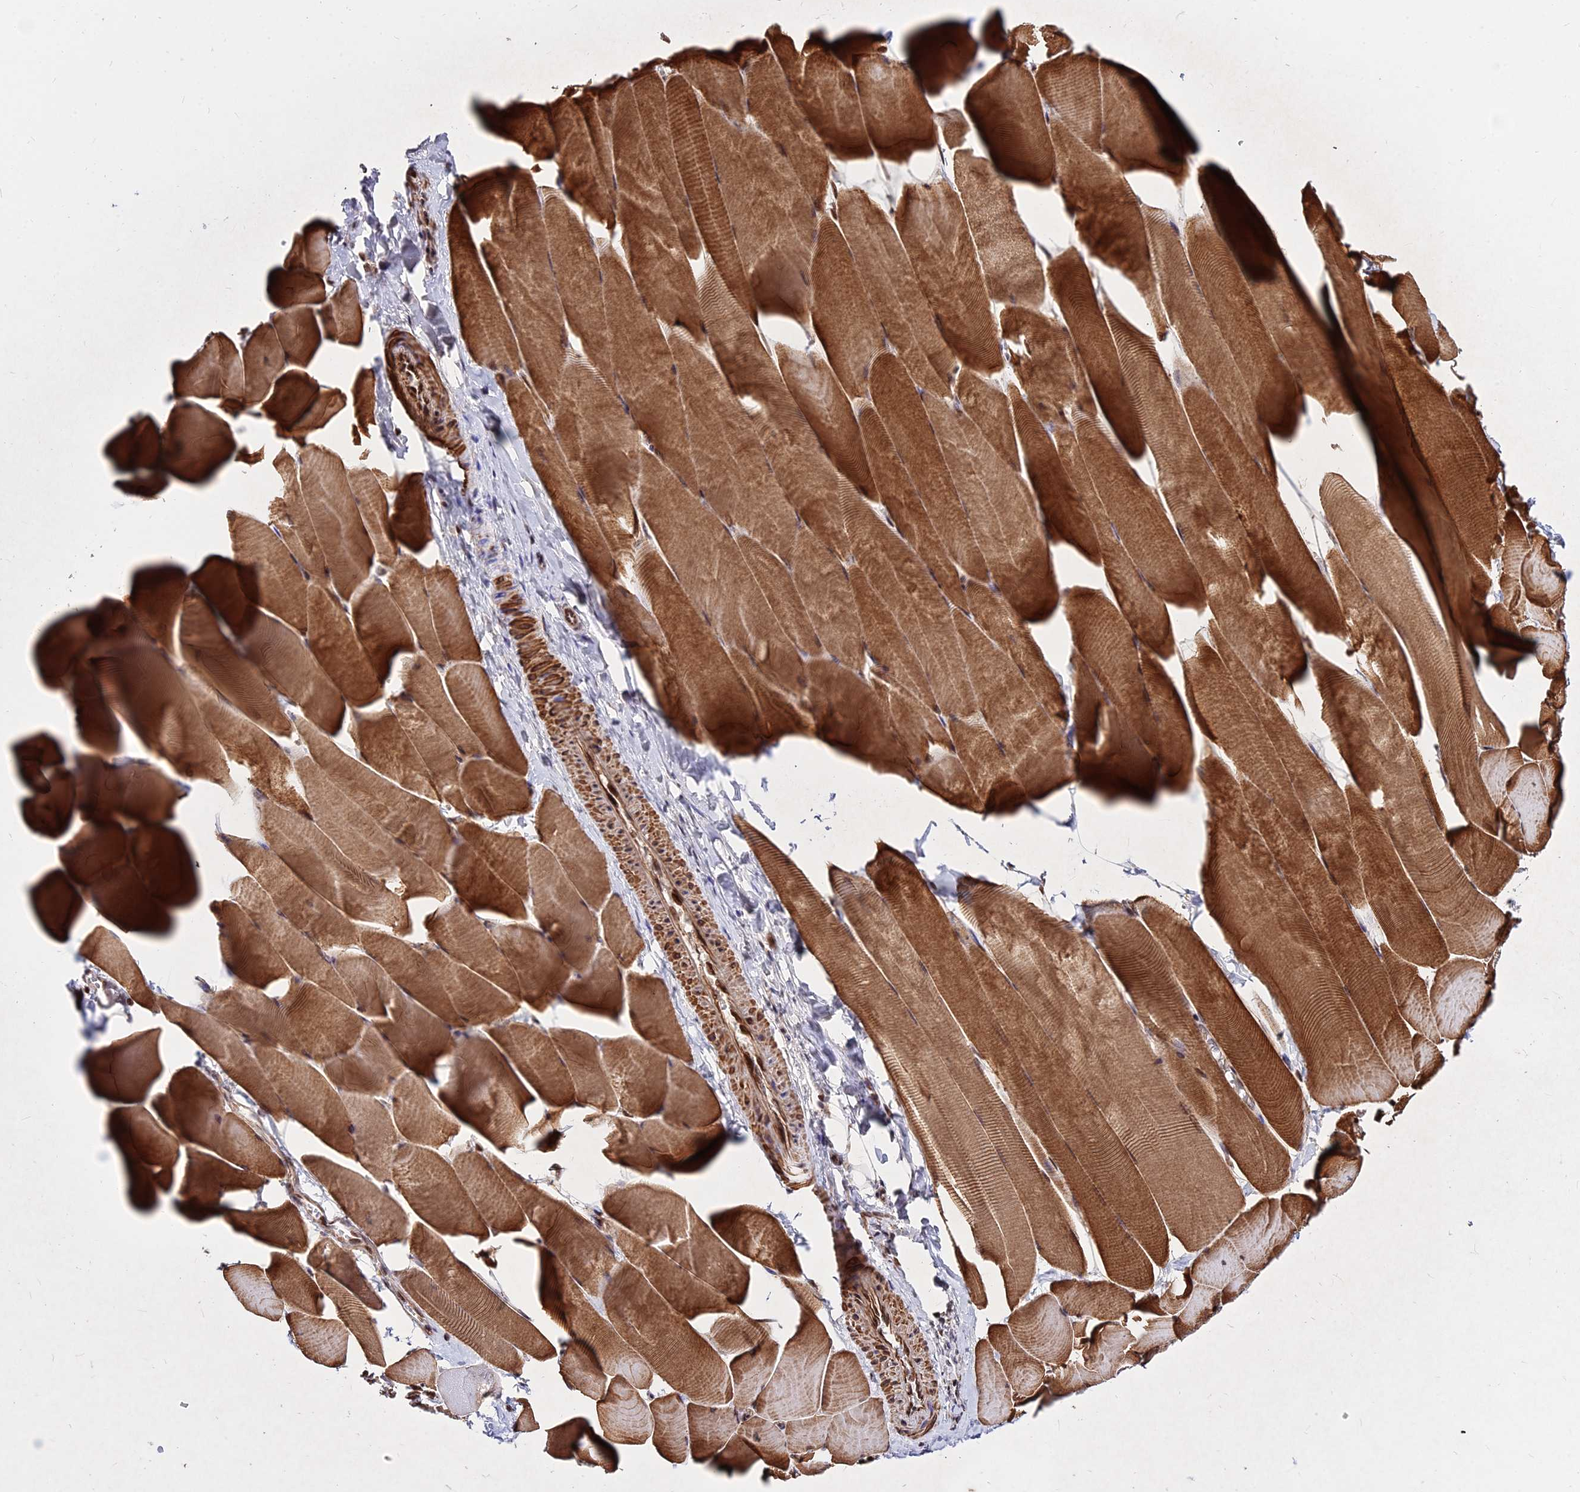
{"staining": {"intensity": "moderate", "quantity": ">75%", "location": "cytoplasmic/membranous"}, "tissue": "skeletal muscle", "cell_type": "Myocytes", "image_type": "normal", "snomed": [{"axis": "morphology", "description": "Normal tissue, NOS"}, {"axis": "topography", "description": "Skeletal muscle"}], "caption": "This is an image of IHC staining of benign skeletal muscle, which shows moderate positivity in the cytoplasmic/membranous of myocytes.", "gene": "NYAP2", "patient": {"sex": "male", "age": 25}}